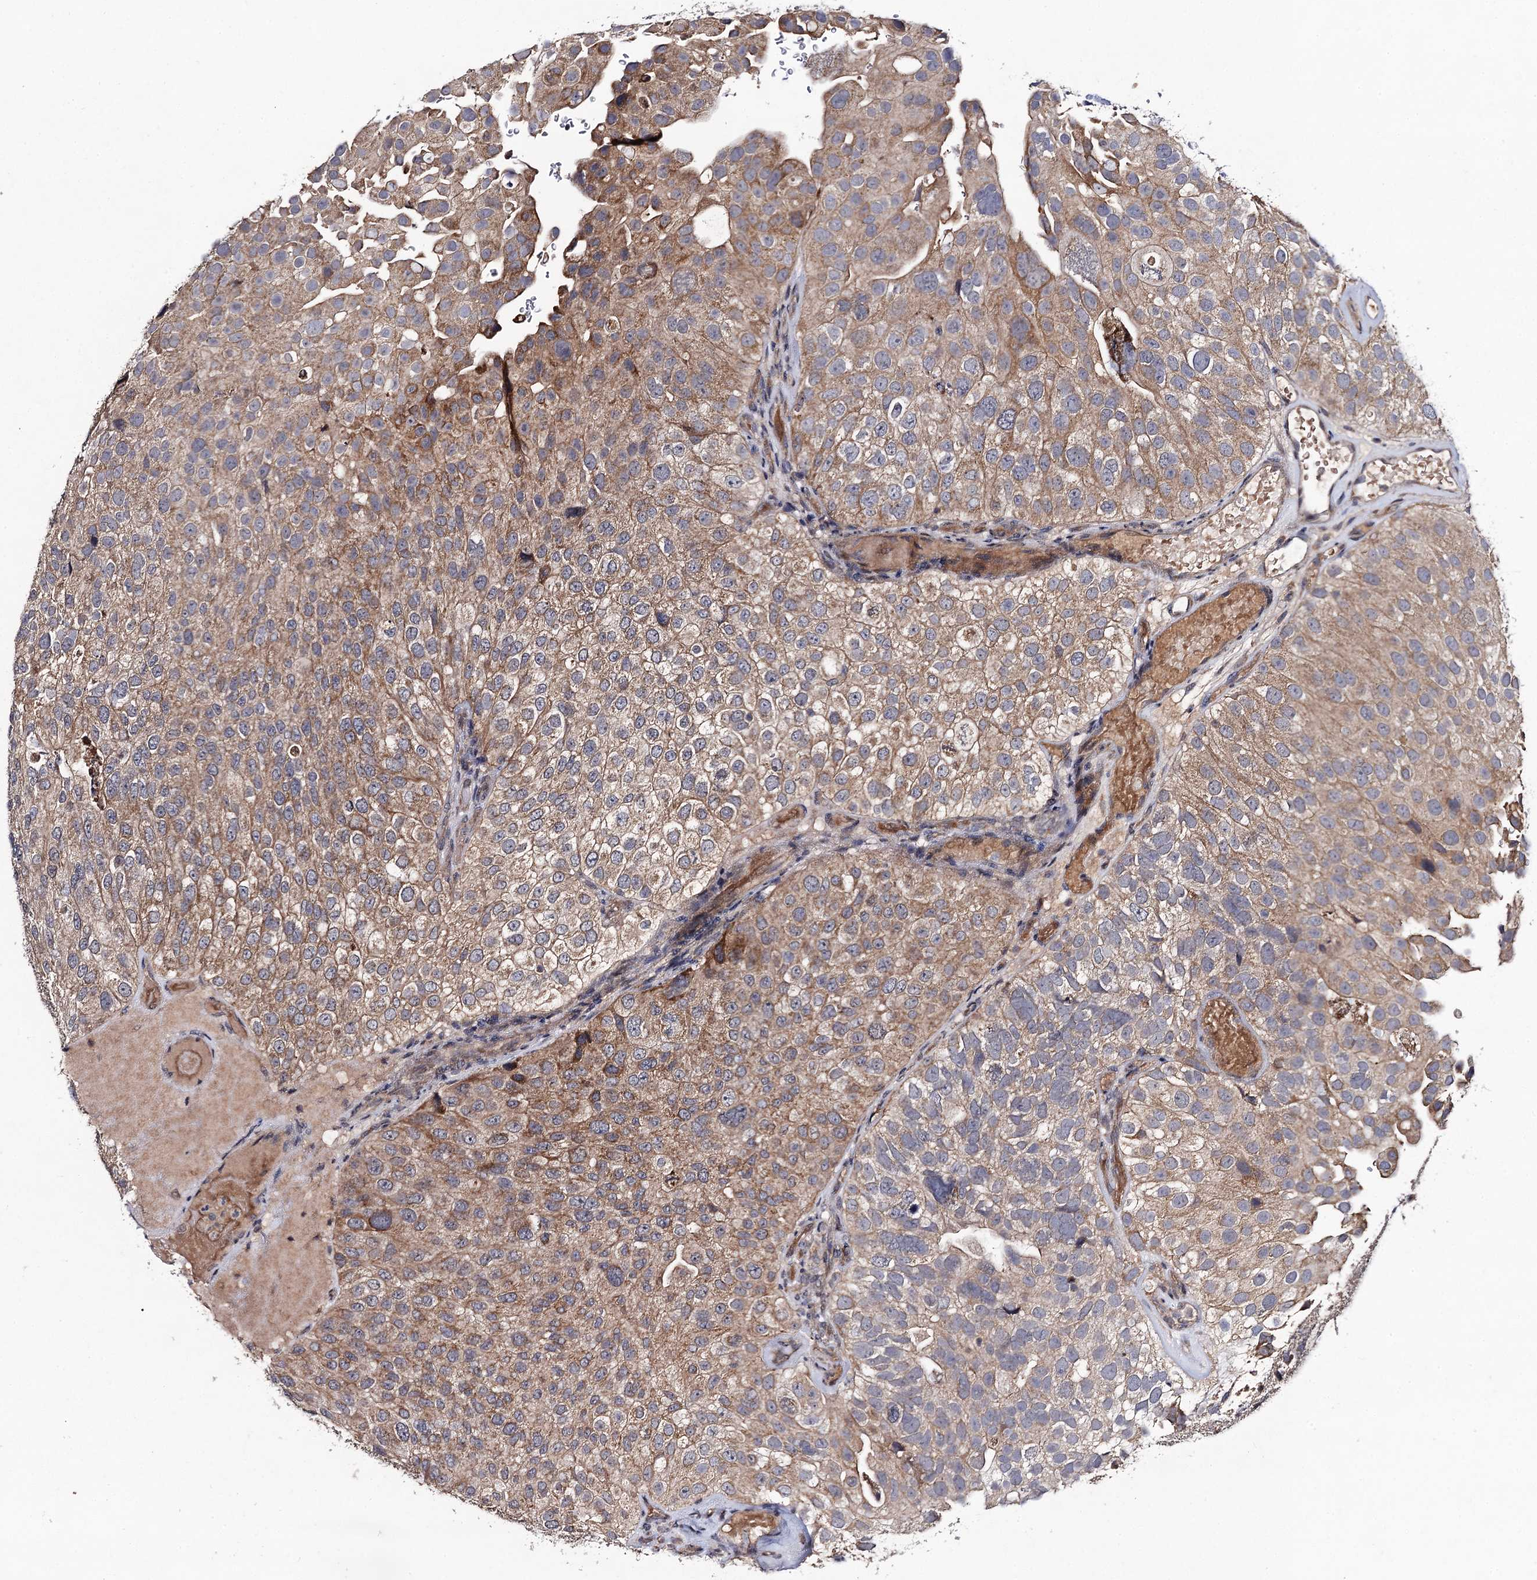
{"staining": {"intensity": "moderate", "quantity": ">75%", "location": "cytoplasmic/membranous"}, "tissue": "urothelial cancer", "cell_type": "Tumor cells", "image_type": "cancer", "snomed": [{"axis": "morphology", "description": "Urothelial carcinoma, Low grade"}, {"axis": "topography", "description": "Urinary bladder"}], "caption": "Low-grade urothelial carcinoma stained with a brown dye shows moderate cytoplasmic/membranous positive staining in about >75% of tumor cells.", "gene": "VPS37D", "patient": {"sex": "male", "age": 78}}